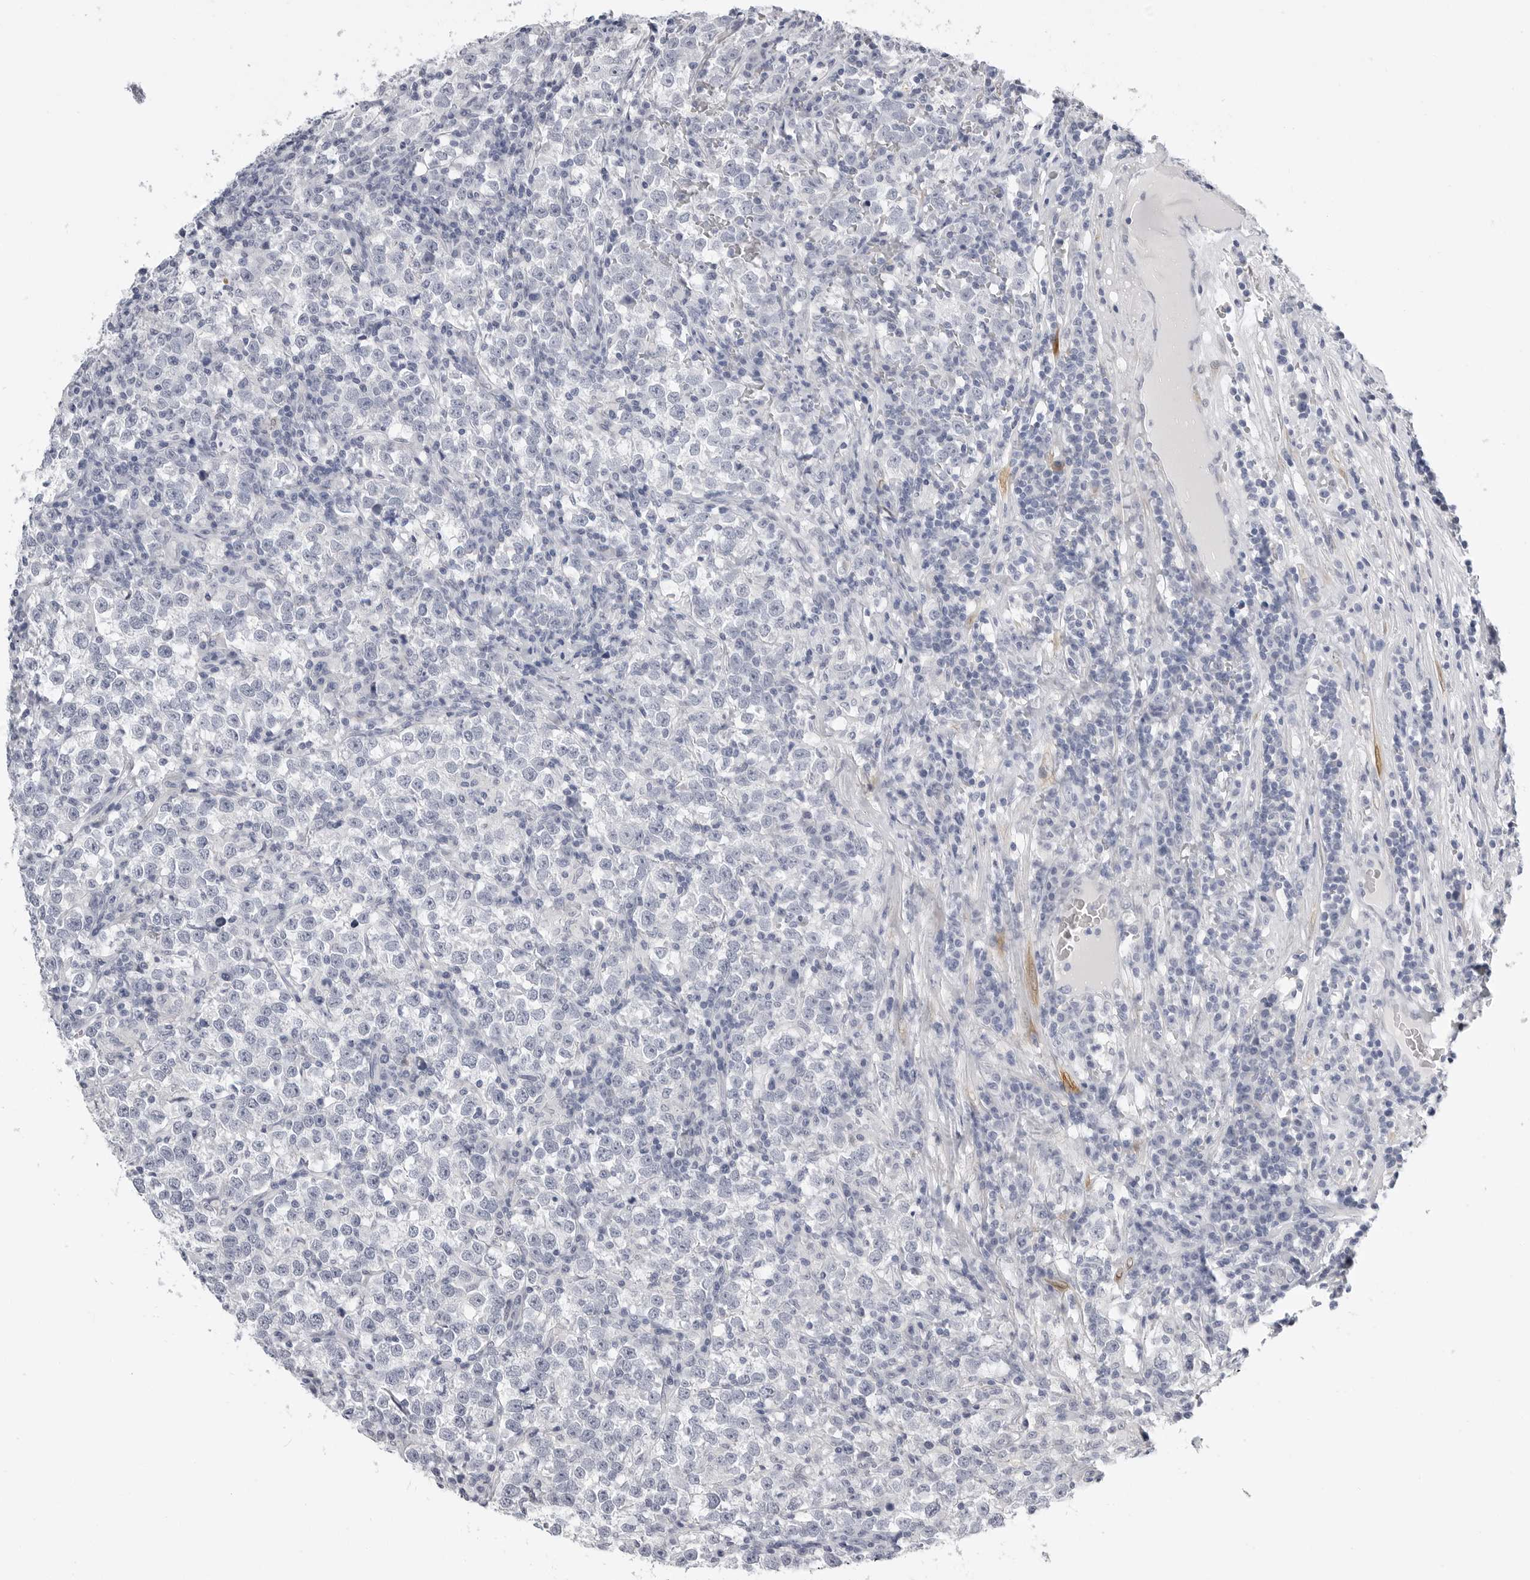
{"staining": {"intensity": "negative", "quantity": "none", "location": "none"}, "tissue": "testis cancer", "cell_type": "Tumor cells", "image_type": "cancer", "snomed": [{"axis": "morphology", "description": "Normal tissue, NOS"}, {"axis": "morphology", "description": "Seminoma, NOS"}, {"axis": "topography", "description": "Testis"}], "caption": "DAB (3,3'-diaminobenzidine) immunohistochemical staining of human seminoma (testis) exhibits no significant expression in tumor cells.", "gene": "PLN", "patient": {"sex": "male", "age": 43}}